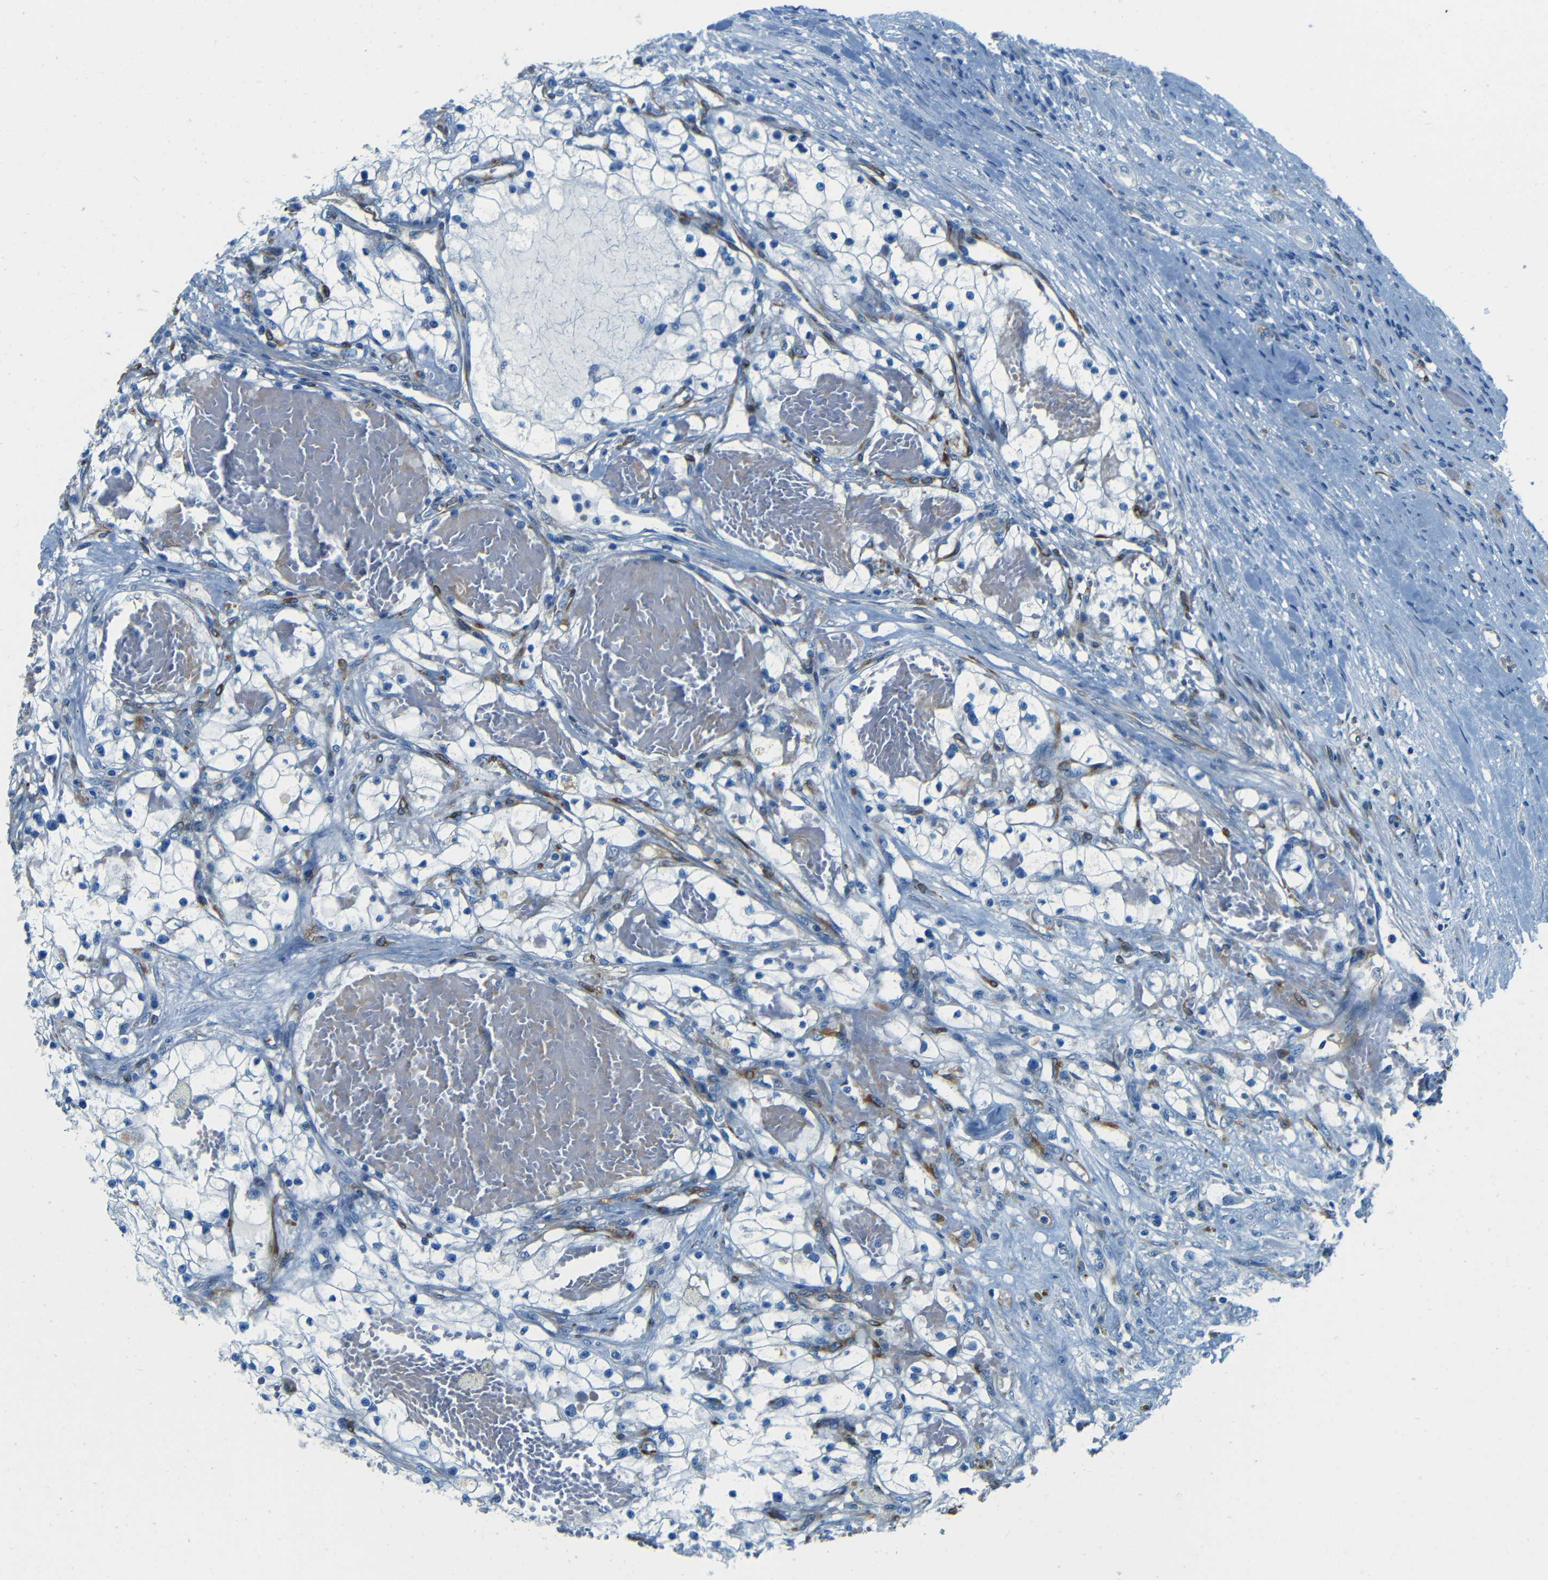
{"staining": {"intensity": "negative", "quantity": "none", "location": "none"}, "tissue": "renal cancer", "cell_type": "Tumor cells", "image_type": "cancer", "snomed": [{"axis": "morphology", "description": "Adenocarcinoma, NOS"}, {"axis": "topography", "description": "Kidney"}], "caption": "Immunohistochemical staining of renal adenocarcinoma shows no significant positivity in tumor cells.", "gene": "MAP2", "patient": {"sex": "male", "age": 68}}